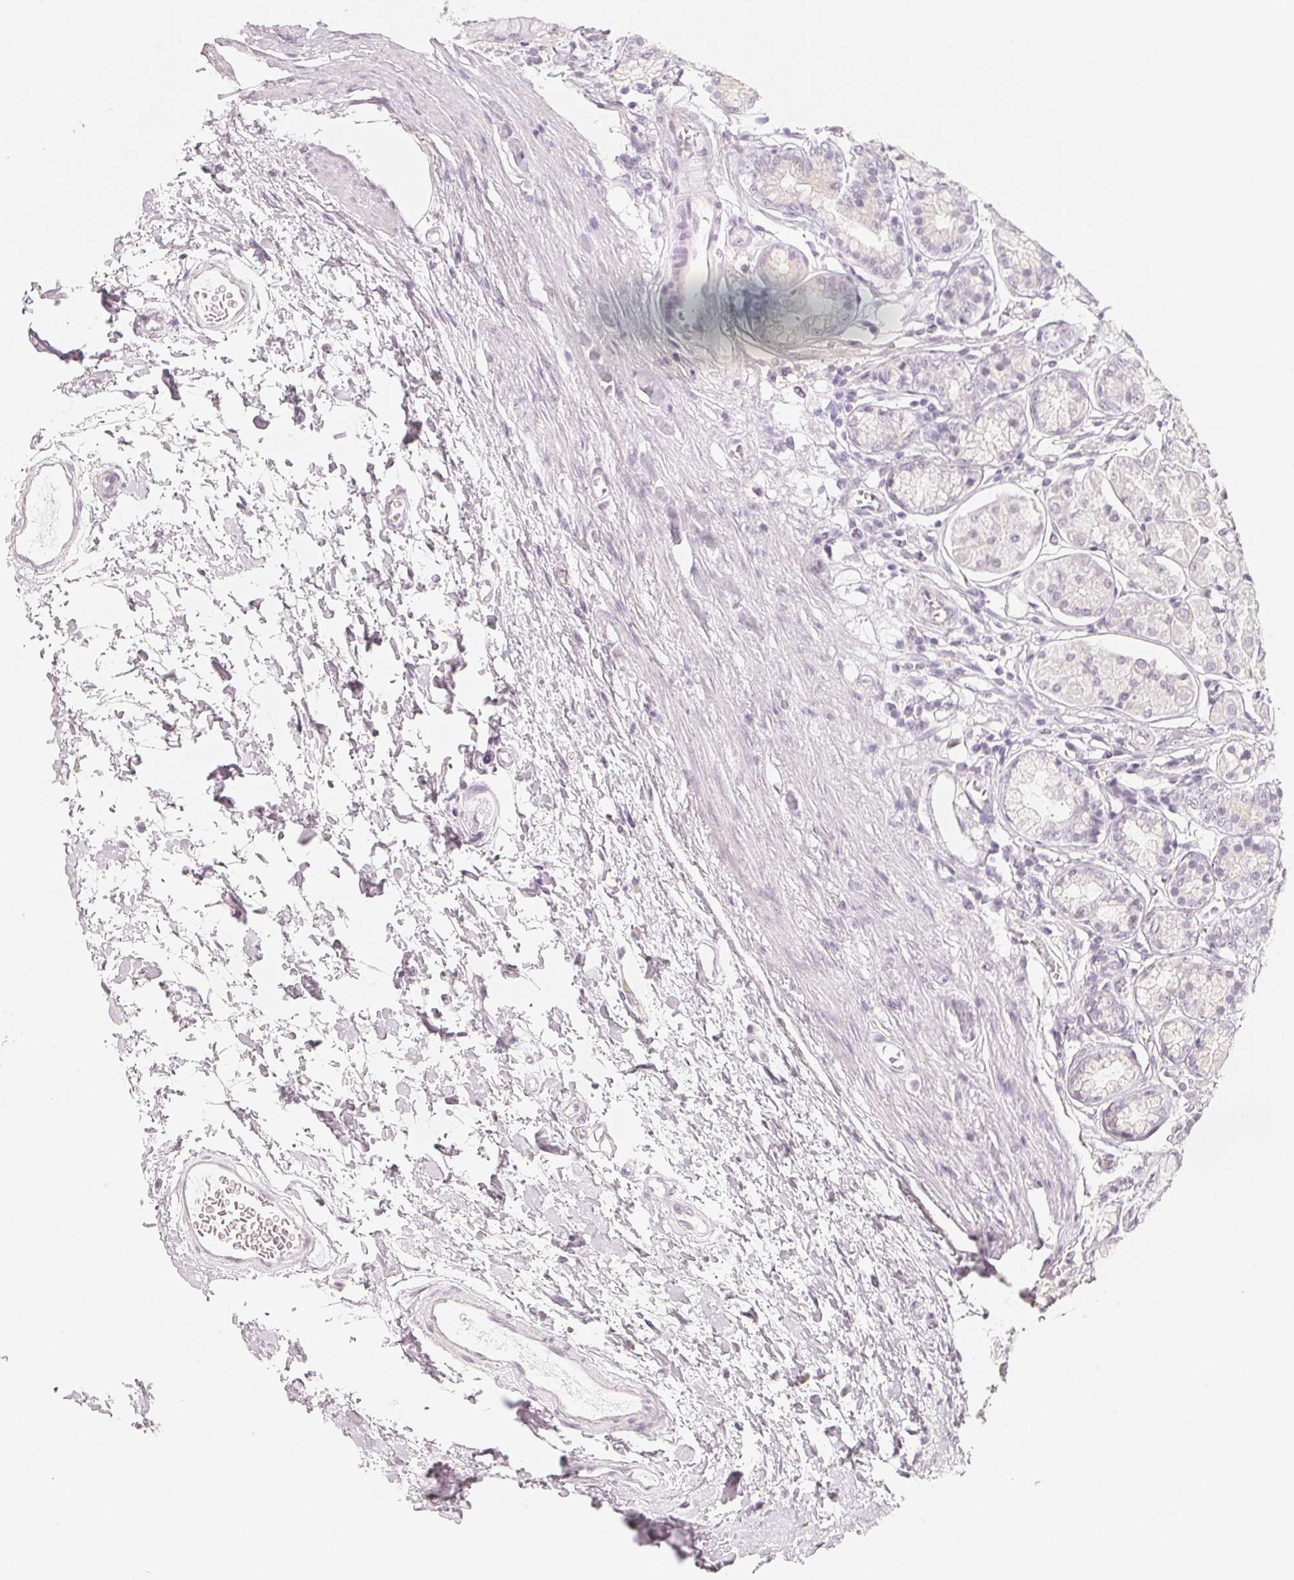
{"staining": {"intensity": "negative", "quantity": "none", "location": "none"}, "tissue": "stomach", "cell_type": "Glandular cells", "image_type": "normal", "snomed": [{"axis": "morphology", "description": "Normal tissue, NOS"}, {"axis": "topography", "description": "Stomach"}, {"axis": "topography", "description": "Stomach, lower"}], "caption": "Micrograph shows no significant protein staining in glandular cells of normal stomach. (Brightfield microscopy of DAB IHC at high magnification).", "gene": "SLC22A8", "patient": {"sex": "male", "age": 76}}